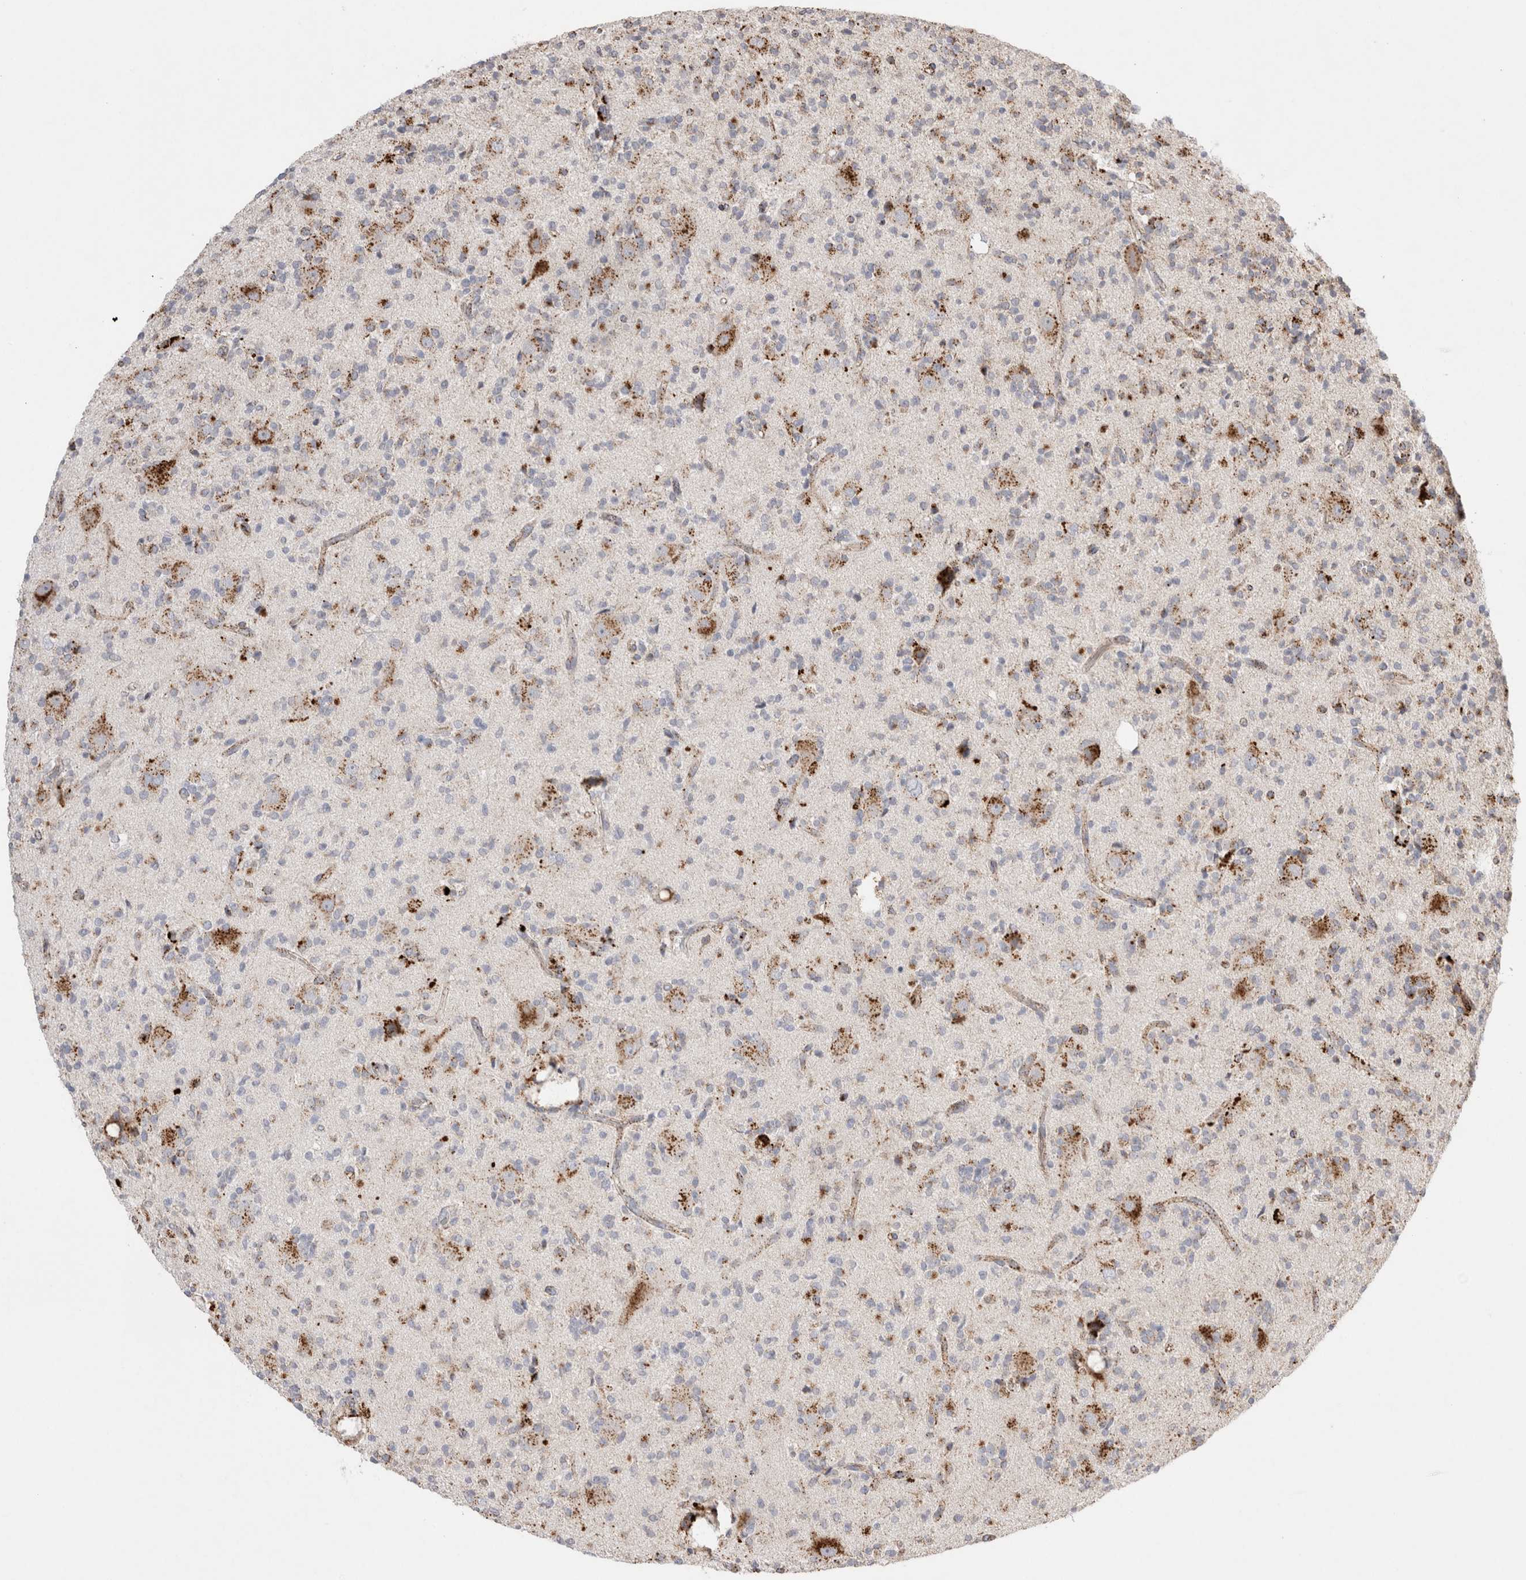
{"staining": {"intensity": "moderate", "quantity": "<25%", "location": "cytoplasmic/membranous"}, "tissue": "glioma", "cell_type": "Tumor cells", "image_type": "cancer", "snomed": [{"axis": "morphology", "description": "Glioma, malignant, High grade"}, {"axis": "topography", "description": "Brain"}], "caption": "Immunohistochemical staining of human malignant glioma (high-grade) reveals low levels of moderate cytoplasmic/membranous staining in approximately <25% of tumor cells. Nuclei are stained in blue.", "gene": "CTSA", "patient": {"sex": "male", "age": 34}}